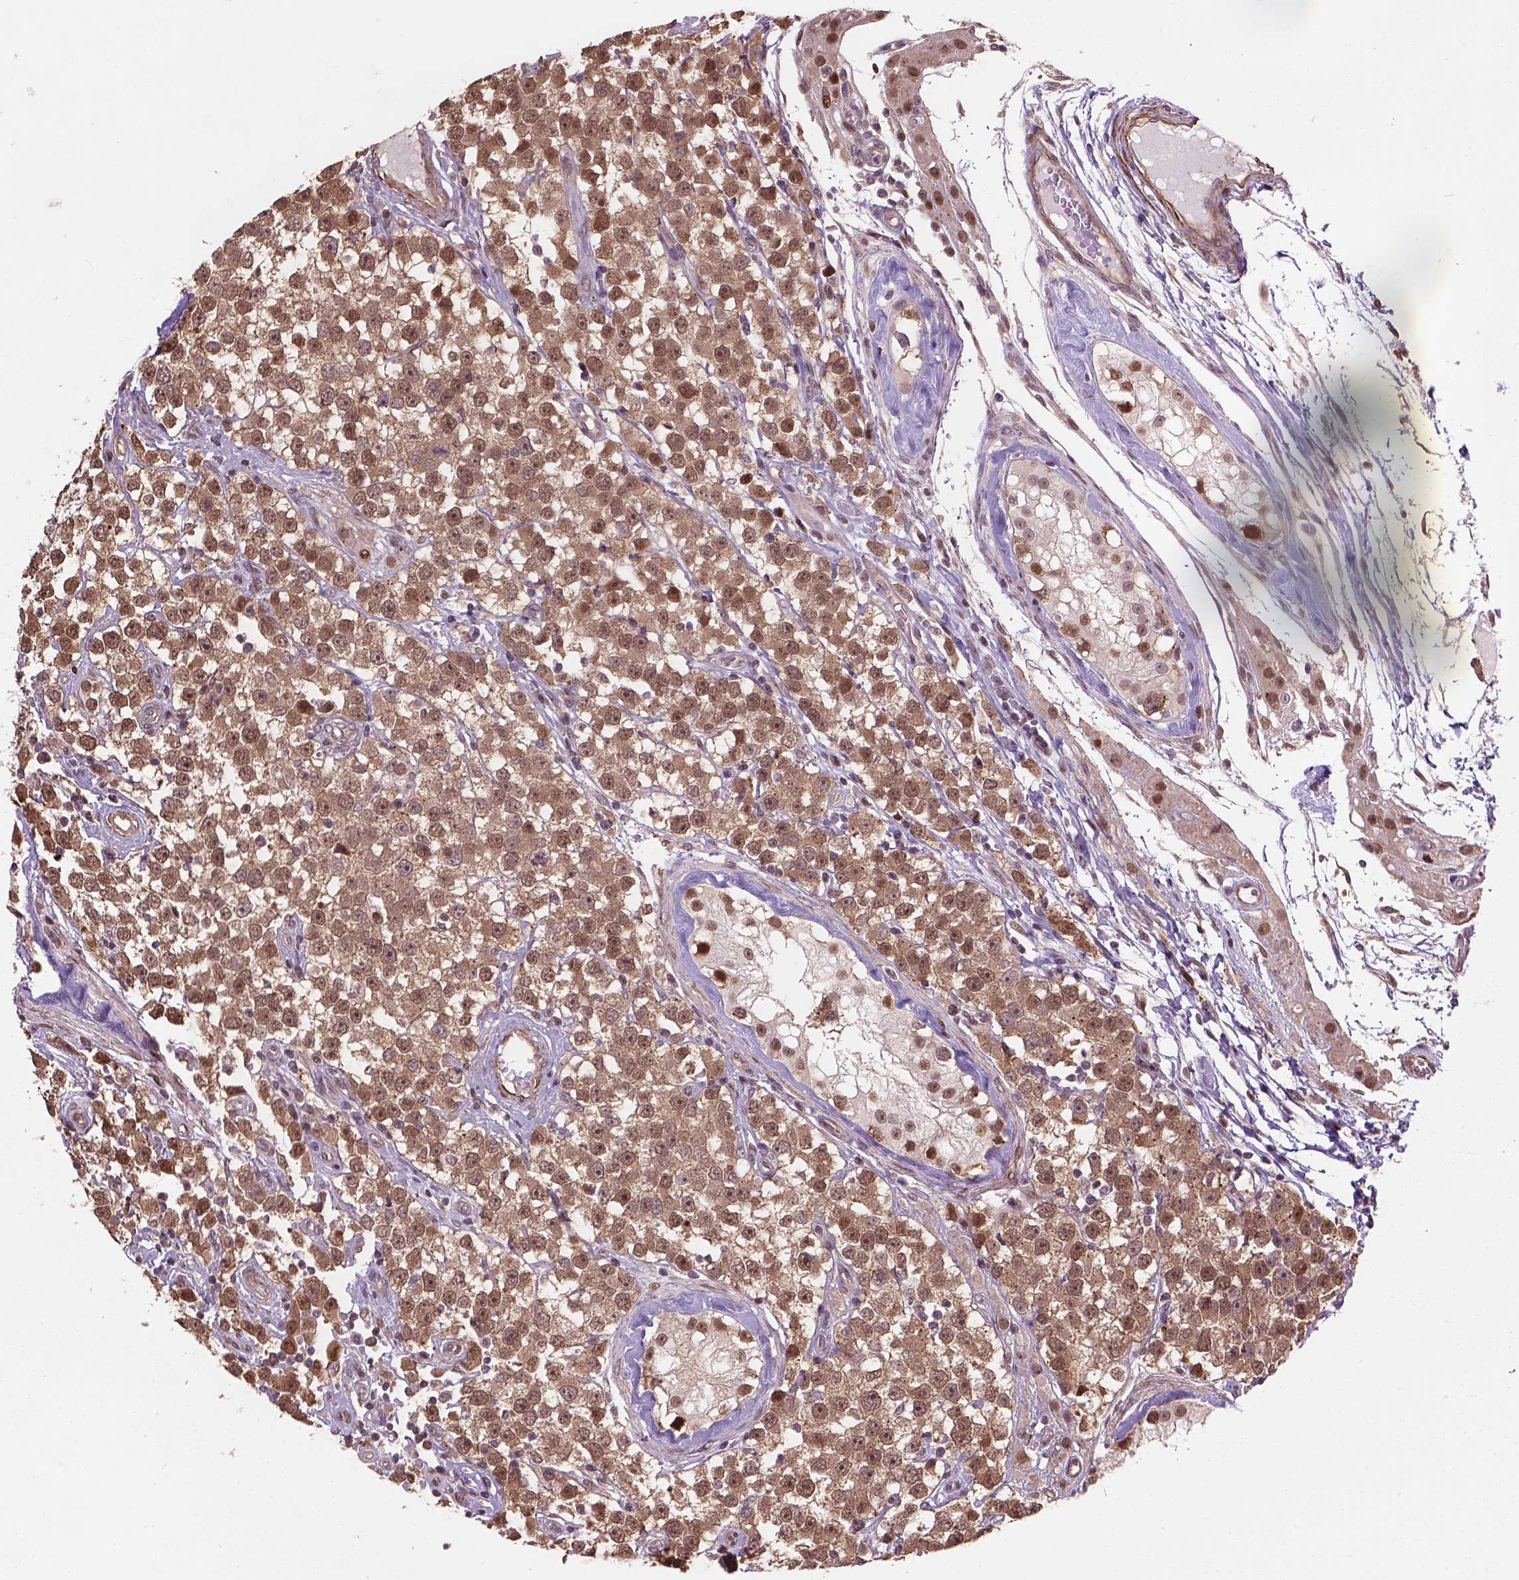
{"staining": {"intensity": "moderate", "quantity": ">75%", "location": "cytoplasmic/membranous,nuclear"}, "tissue": "testis cancer", "cell_type": "Tumor cells", "image_type": "cancer", "snomed": [{"axis": "morphology", "description": "Seminoma, NOS"}, {"axis": "topography", "description": "Testis"}], "caption": "Human testis cancer (seminoma) stained for a protein (brown) reveals moderate cytoplasmic/membranous and nuclear positive positivity in about >75% of tumor cells.", "gene": "PSMD11", "patient": {"sex": "male", "age": 34}}